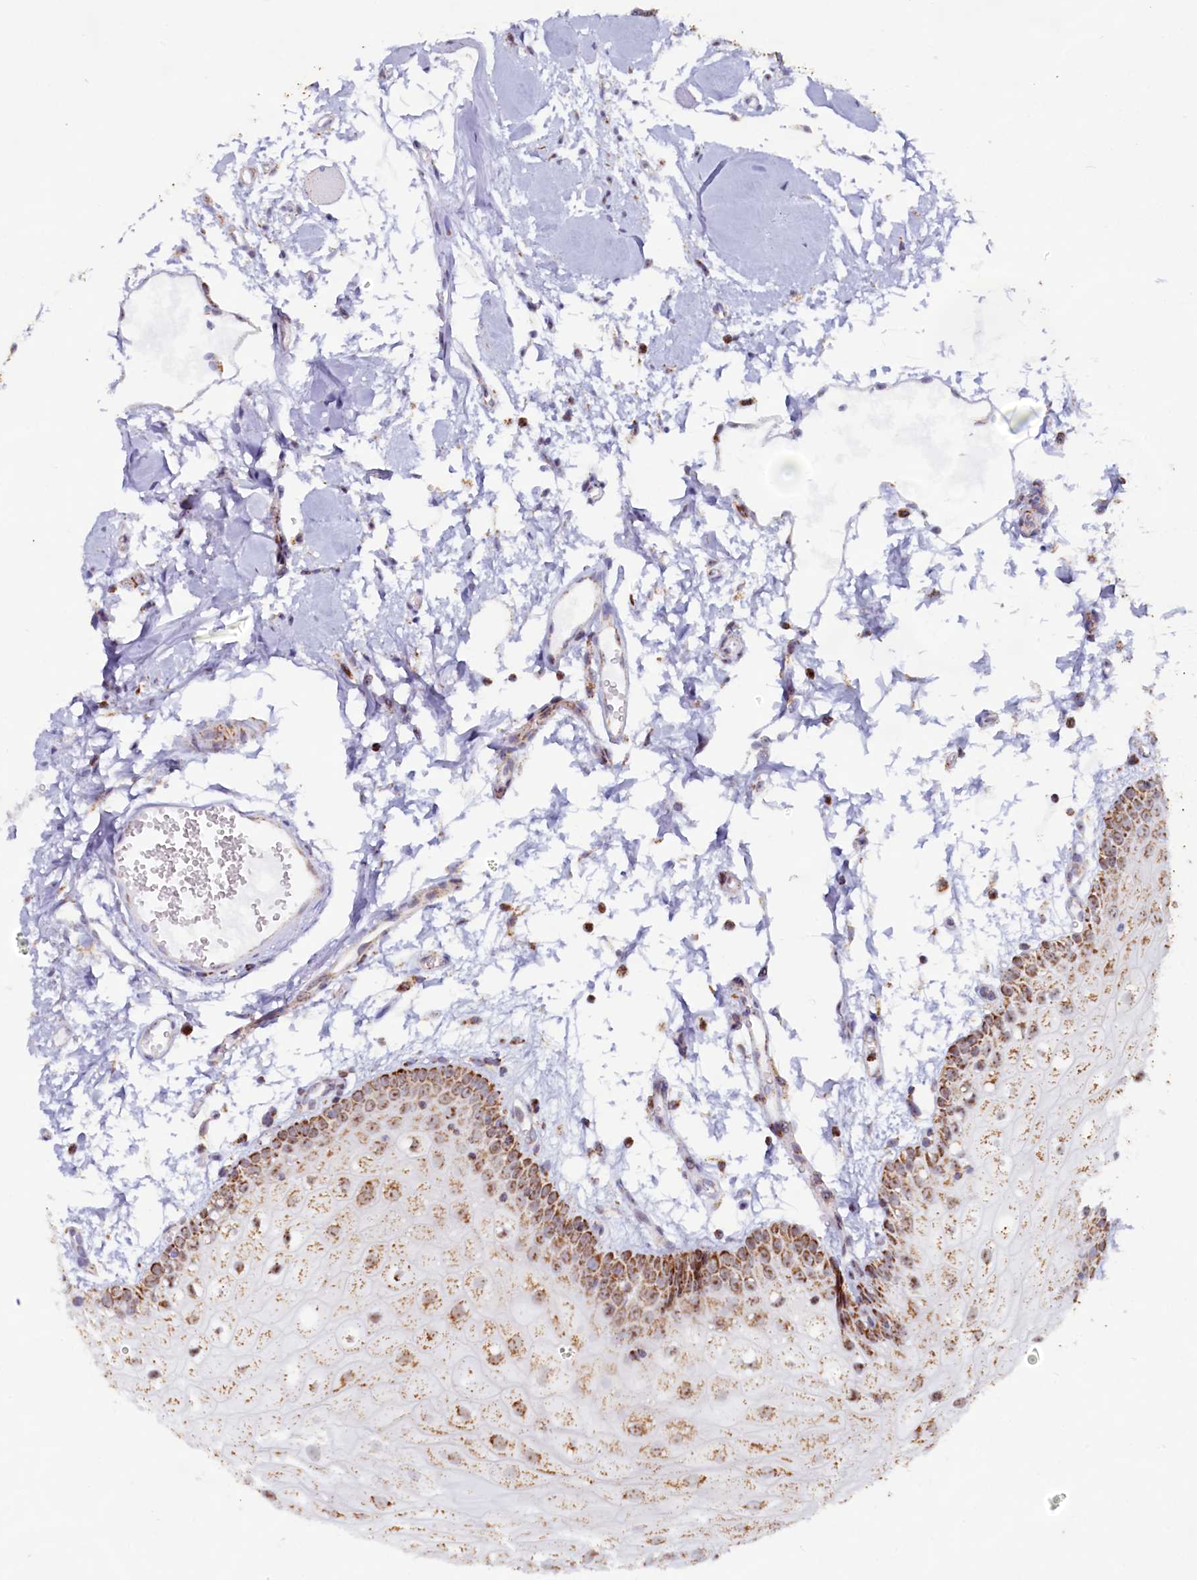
{"staining": {"intensity": "moderate", "quantity": ">75%", "location": "cytoplasmic/membranous"}, "tissue": "oral mucosa", "cell_type": "Squamous epithelial cells", "image_type": "normal", "snomed": [{"axis": "morphology", "description": "Normal tissue, NOS"}, {"axis": "topography", "description": "Oral tissue"}, {"axis": "topography", "description": "Tounge, NOS"}], "caption": "IHC photomicrograph of benign oral mucosa: oral mucosa stained using IHC reveals medium levels of moderate protein expression localized specifically in the cytoplasmic/membranous of squamous epithelial cells, appearing as a cytoplasmic/membranous brown color.", "gene": "C1D", "patient": {"sex": "female", "age": 73}}